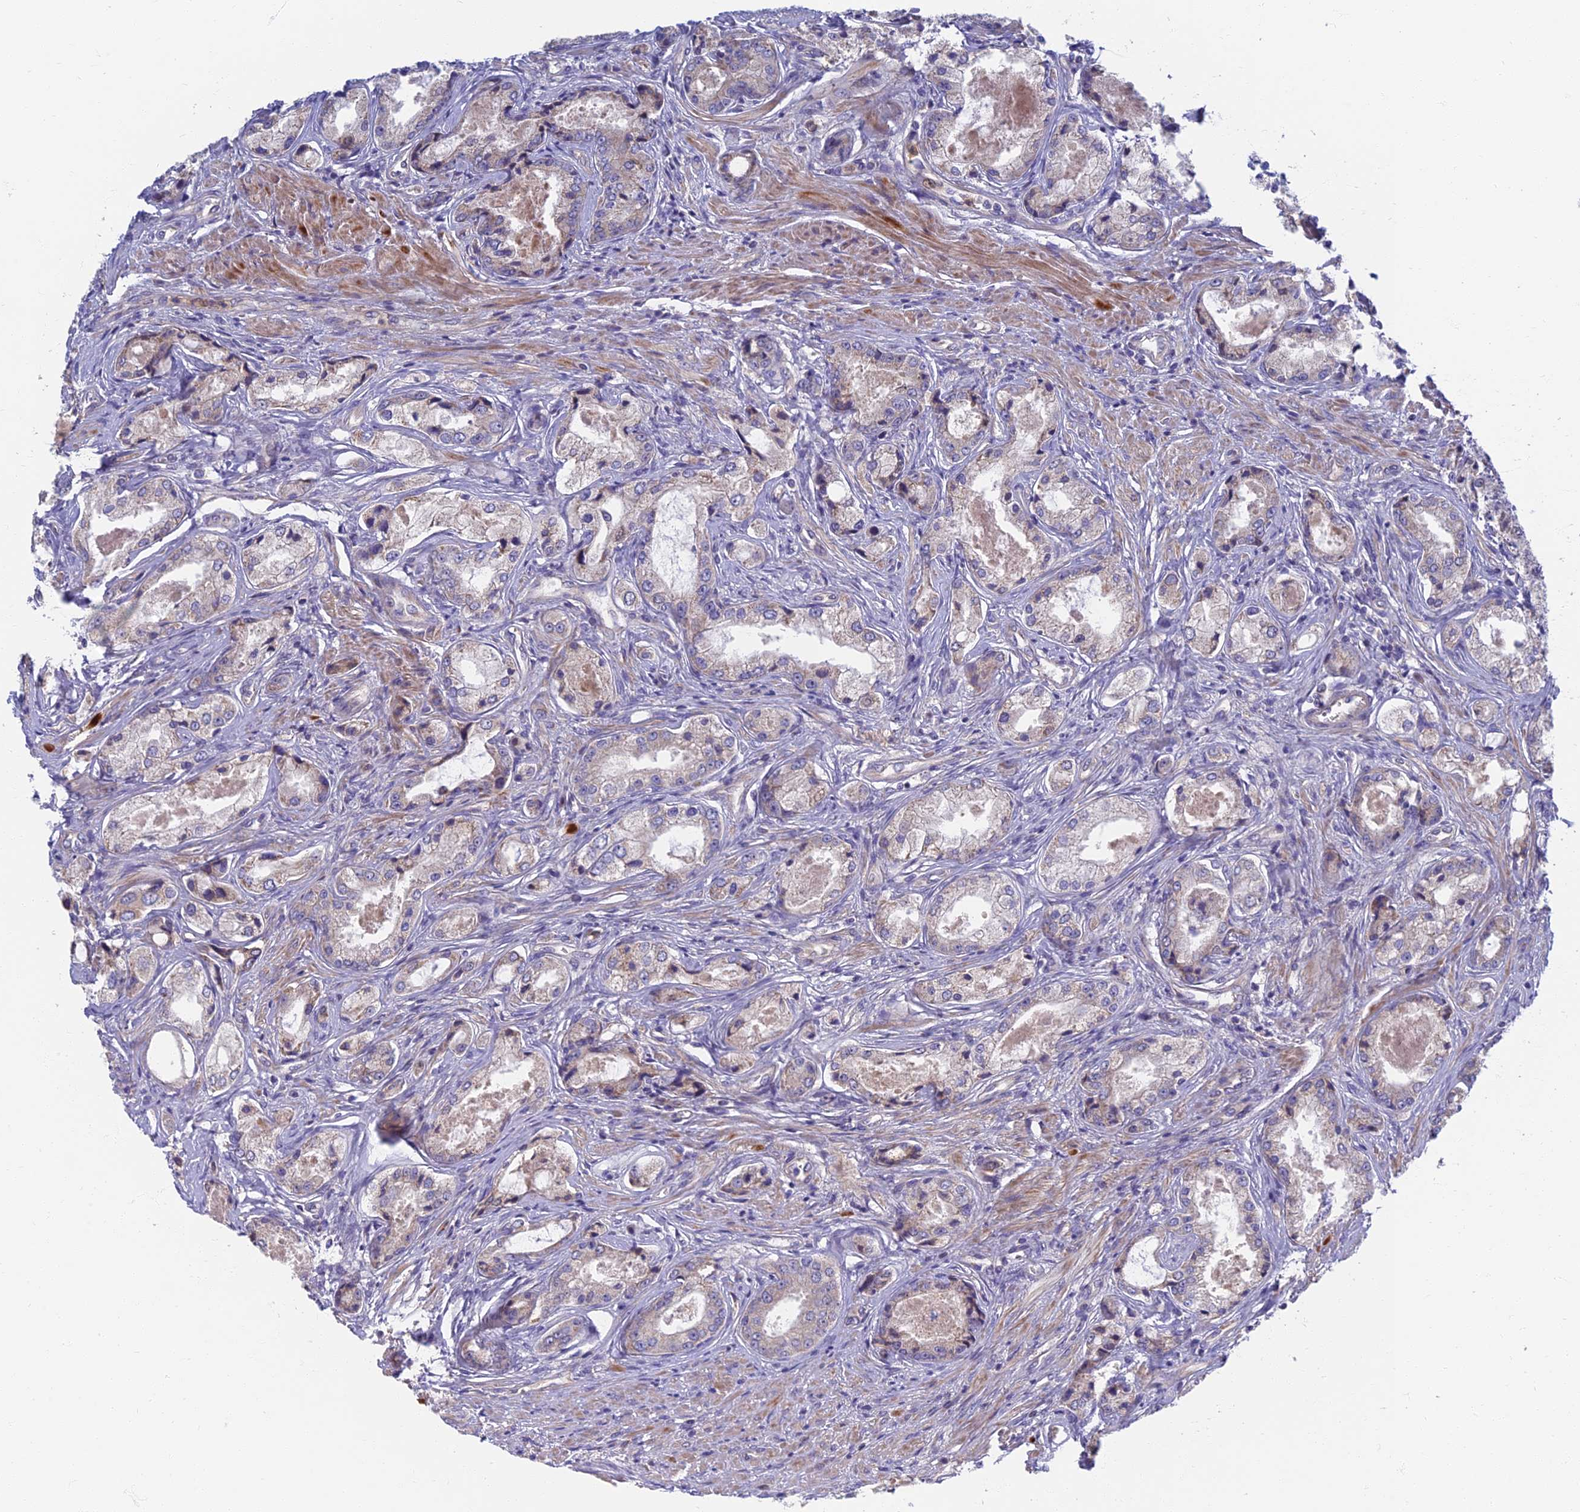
{"staining": {"intensity": "negative", "quantity": "none", "location": "none"}, "tissue": "prostate cancer", "cell_type": "Tumor cells", "image_type": "cancer", "snomed": [{"axis": "morphology", "description": "Adenocarcinoma, Low grade"}, {"axis": "topography", "description": "Prostate"}], "caption": "Immunohistochemistry of human prostate adenocarcinoma (low-grade) demonstrates no expression in tumor cells.", "gene": "SOGA1", "patient": {"sex": "male", "age": 68}}